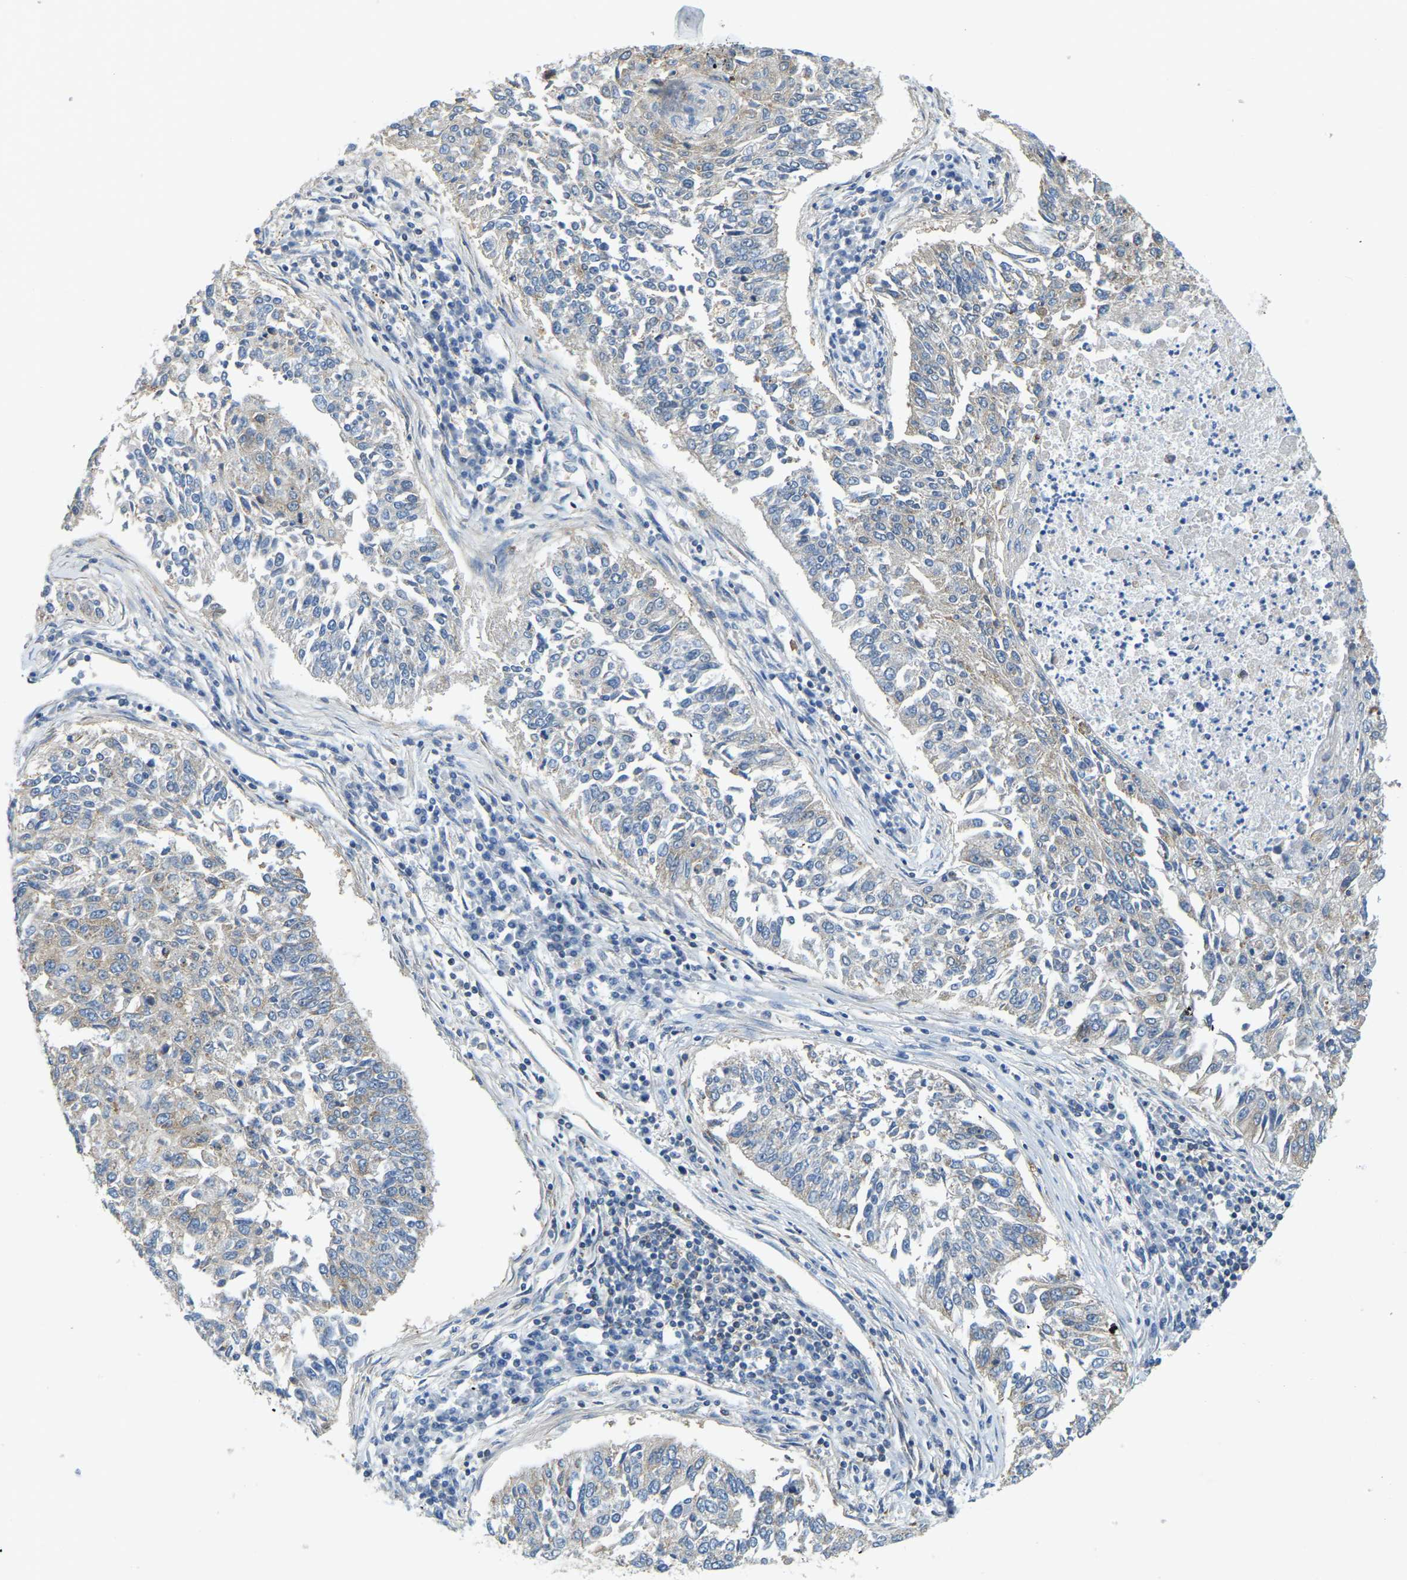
{"staining": {"intensity": "weak", "quantity": "<25%", "location": "cytoplasmic/membranous"}, "tissue": "lung cancer", "cell_type": "Tumor cells", "image_type": "cancer", "snomed": [{"axis": "morphology", "description": "Normal tissue, NOS"}, {"axis": "morphology", "description": "Squamous cell carcinoma, NOS"}, {"axis": "topography", "description": "Cartilage tissue"}, {"axis": "topography", "description": "Bronchus"}, {"axis": "topography", "description": "Lung"}], "caption": "IHC photomicrograph of neoplastic tissue: human squamous cell carcinoma (lung) stained with DAB exhibits no significant protein staining in tumor cells.", "gene": "AHNAK", "patient": {"sex": "female", "age": 49}}